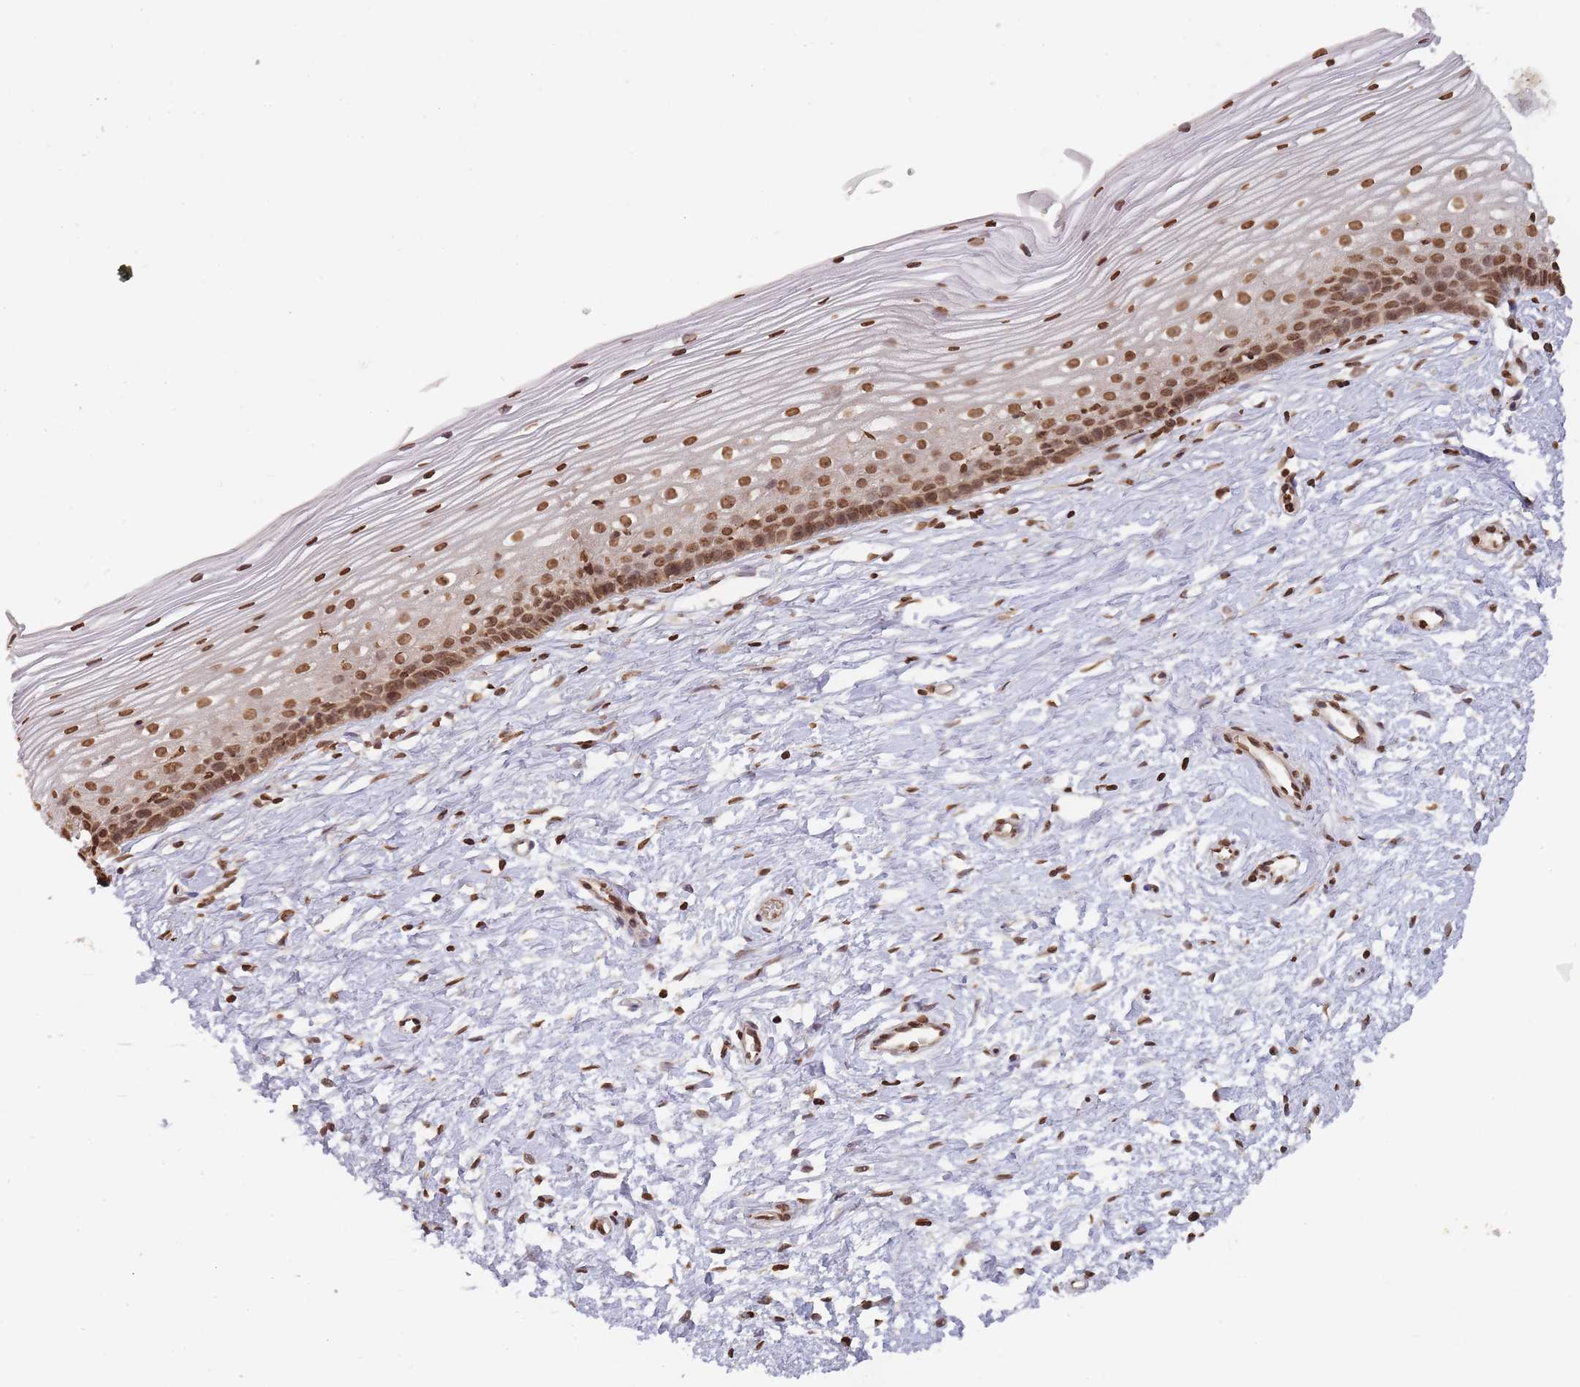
{"staining": {"intensity": "strong", "quantity": ">75%", "location": "nuclear"}, "tissue": "cervix", "cell_type": "Glandular cells", "image_type": "normal", "snomed": [{"axis": "morphology", "description": "Normal tissue, NOS"}, {"axis": "topography", "description": "Cervix"}], "caption": "The immunohistochemical stain highlights strong nuclear staining in glandular cells of normal cervix.", "gene": "WWTR1", "patient": {"sex": "female", "age": 40}}